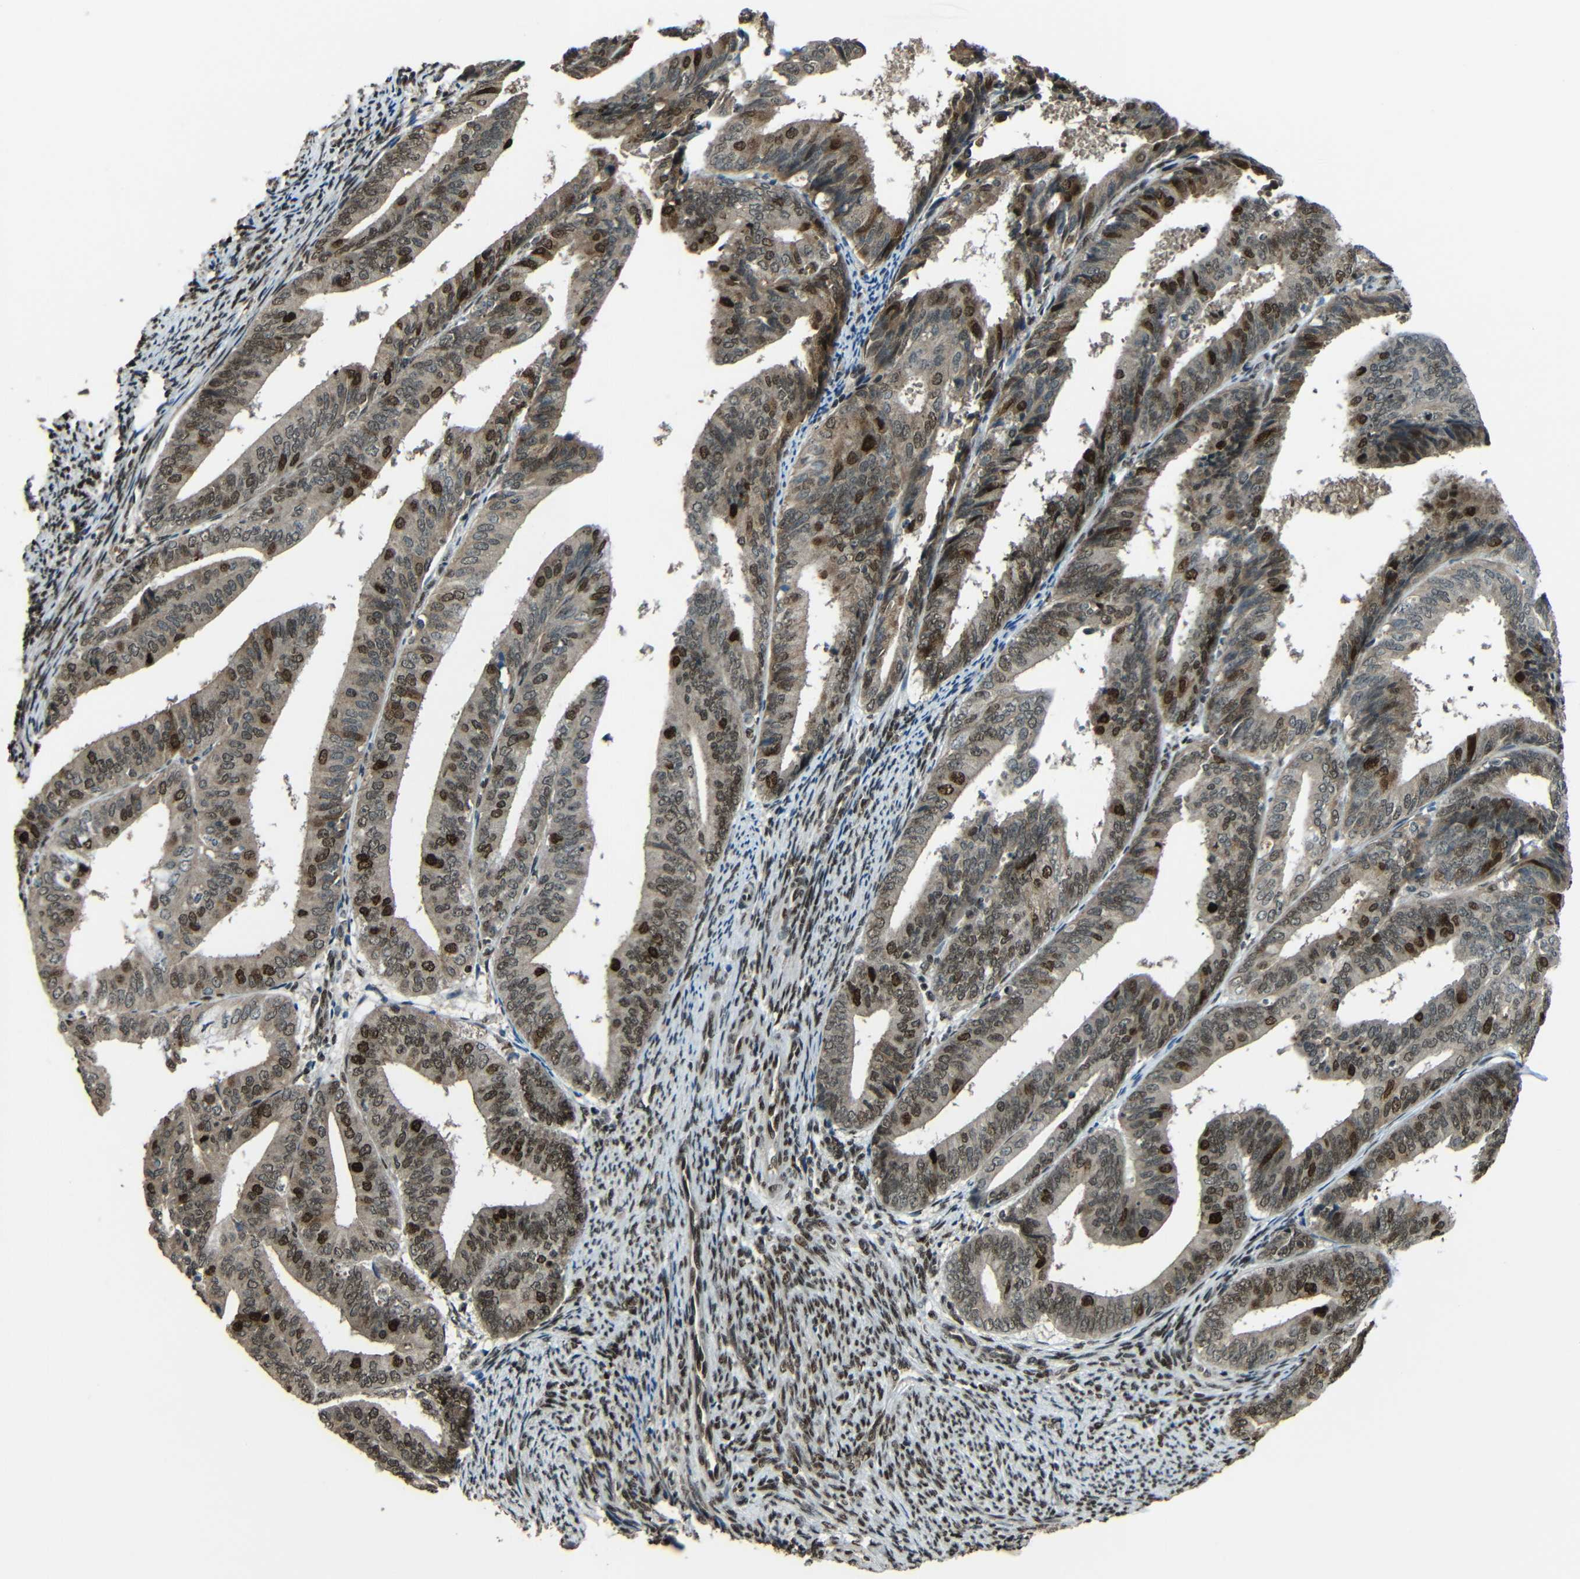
{"staining": {"intensity": "moderate", "quantity": "25%-75%", "location": "cytoplasmic/membranous,nuclear"}, "tissue": "endometrial cancer", "cell_type": "Tumor cells", "image_type": "cancer", "snomed": [{"axis": "morphology", "description": "Adenocarcinoma, NOS"}, {"axis": "topography", "description": "Endometrium"}], "caption": "Immunohistochemical staining of human endometrial cancer (adenocarcinoma) displays moderate cytoplasmic/membranous and nuclear protein staining in about 25%-75% of tumor cells.", "gene": "PSIP1", "patient": {"sex": "female", "age": 63}}